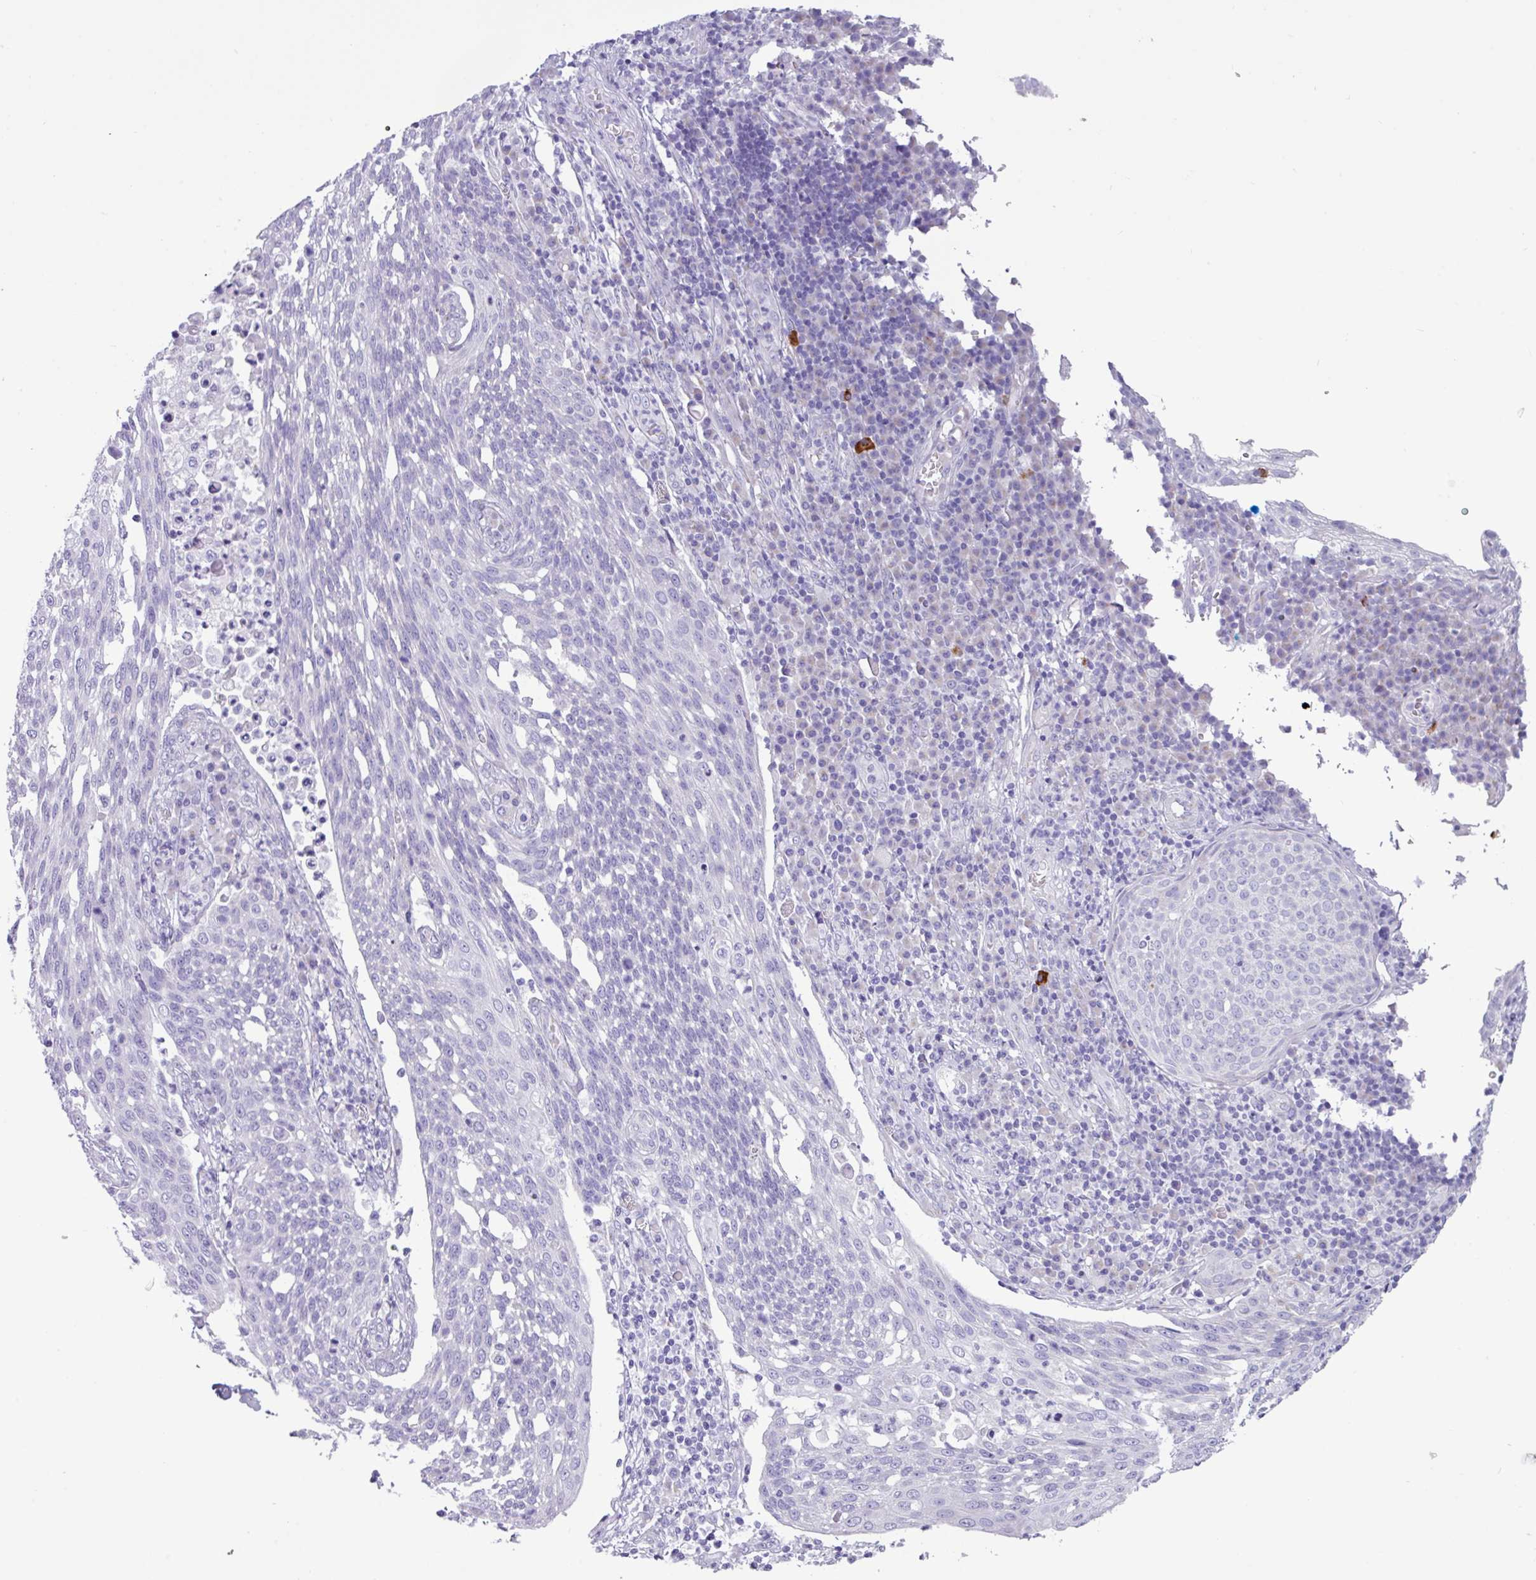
{"staining": {"intensity": "negative", "quantity": "none", "location": "none"}, "tissue": "cervical cancer", "cell_type": "Tumor cells", "image_type": "cancer", "snomed": [{"axis": "morphology", "description": "Squamous cell carcinoma, NOS"}, {"axis": "topography", "description": "Cervix"}], "caption": "DAB immunohistochemical staining of squamous cell carcinoma (cervical) demonstrates no significant positivity in tumor cells. Nuclei are stained in blue.", "gene": "STIMATE", "patient": {"sex": "female", "age": 34}}